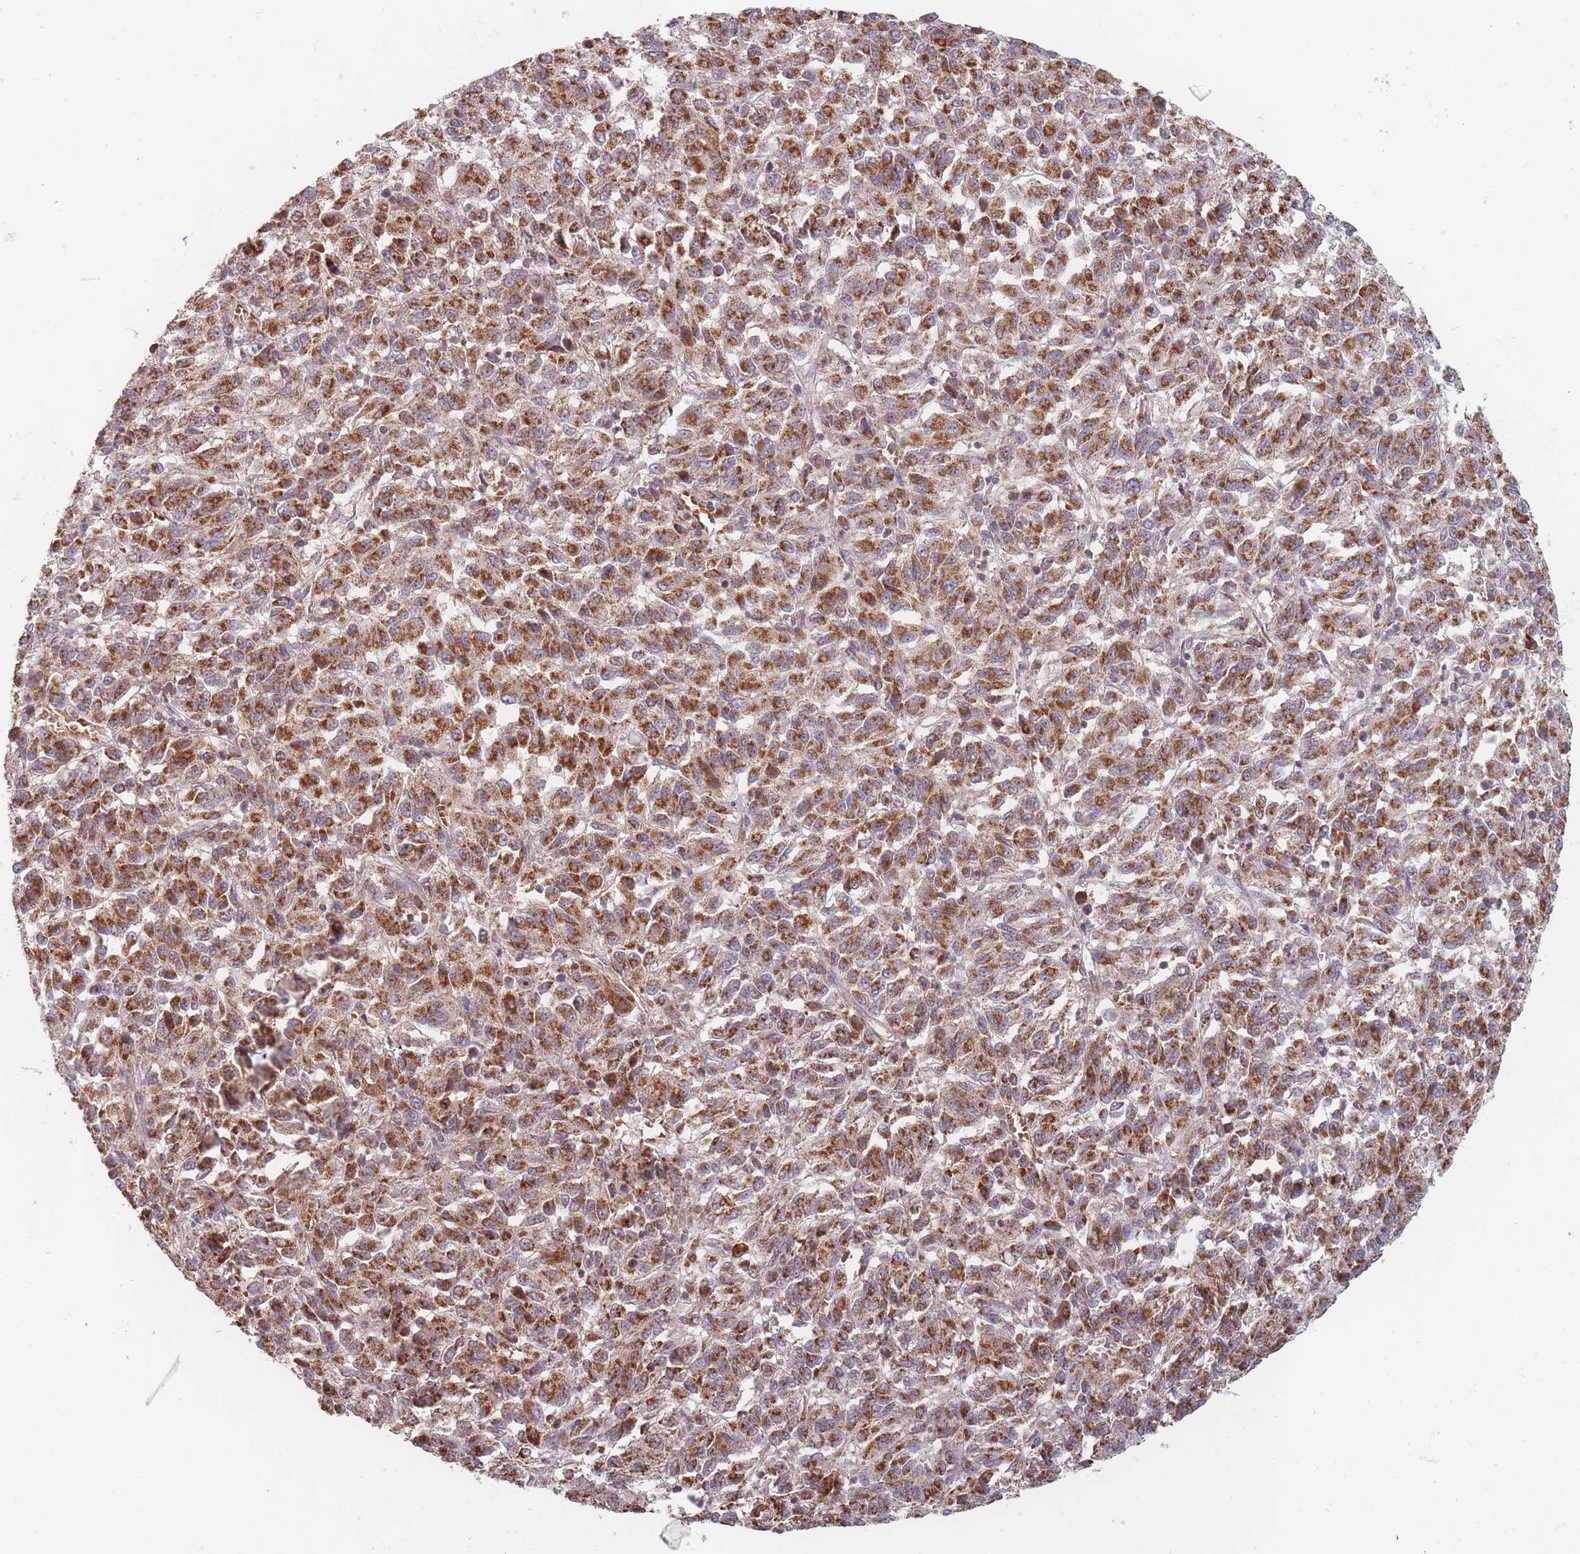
{"staining": {"intensity": "strong", "quantity": ">75%", "location": "cytoplasmic/membranous"}, "tissue": "melanoma", "cell_type": "Tumor cells", "image_type": "cancer", "snomed": [{"axis": "morphology", "description": "Malignant melanoma, Metastatic site"}, {"axis": "topography", "description": "Lung"}], "caption": "There is high levels of strong cytoplasmic/membranous expression in tumor cells of malignant melanoma (metastatic site), as demonstrated by immunohistochemical staining (brown color).", "gene": "OR2M4", "patient": {"sex": "male", "age": 64}}